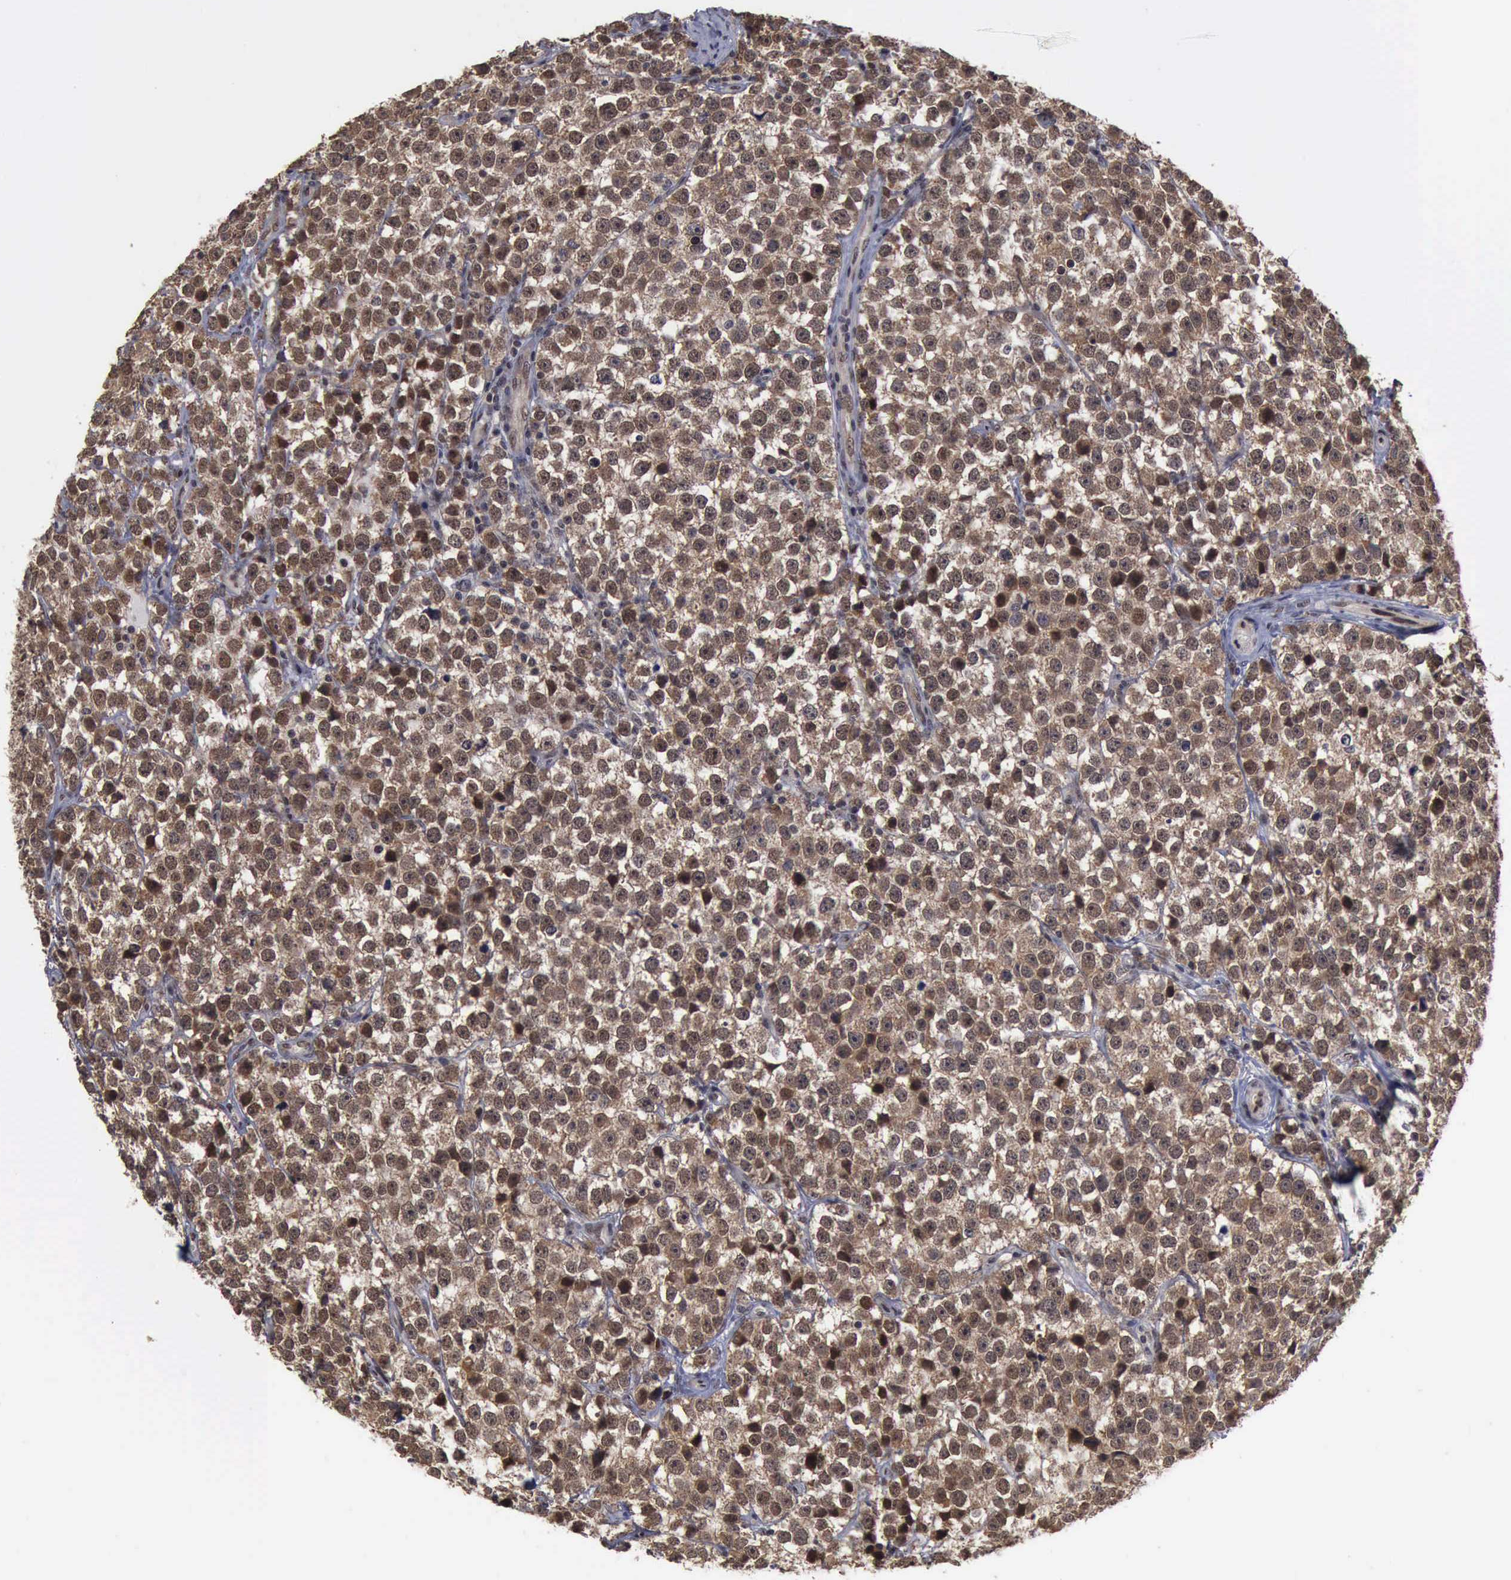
{"staining": {"intensity": "moderate", "quantity": ">75%", "location": "cytoplasmic/membranous,nuclear"}, "tissue": "testis cancer", "cell_type": "Tumor cells", "image_type": "cancer", "snomed": [{"axis": "morphology", "description": "Seminoma, NOS"}, {"axis": "topography", "description": "Testis"}], "caption": "Immunohistochemical staining of testis cancer (seminoma) demonstrates medium levels of moderate cytoplasmic/membranous and nuclear staining in approximately >75% of tumor cells.", "gene": "RTCB", "patient": {"sex": "male", "age": 25}}